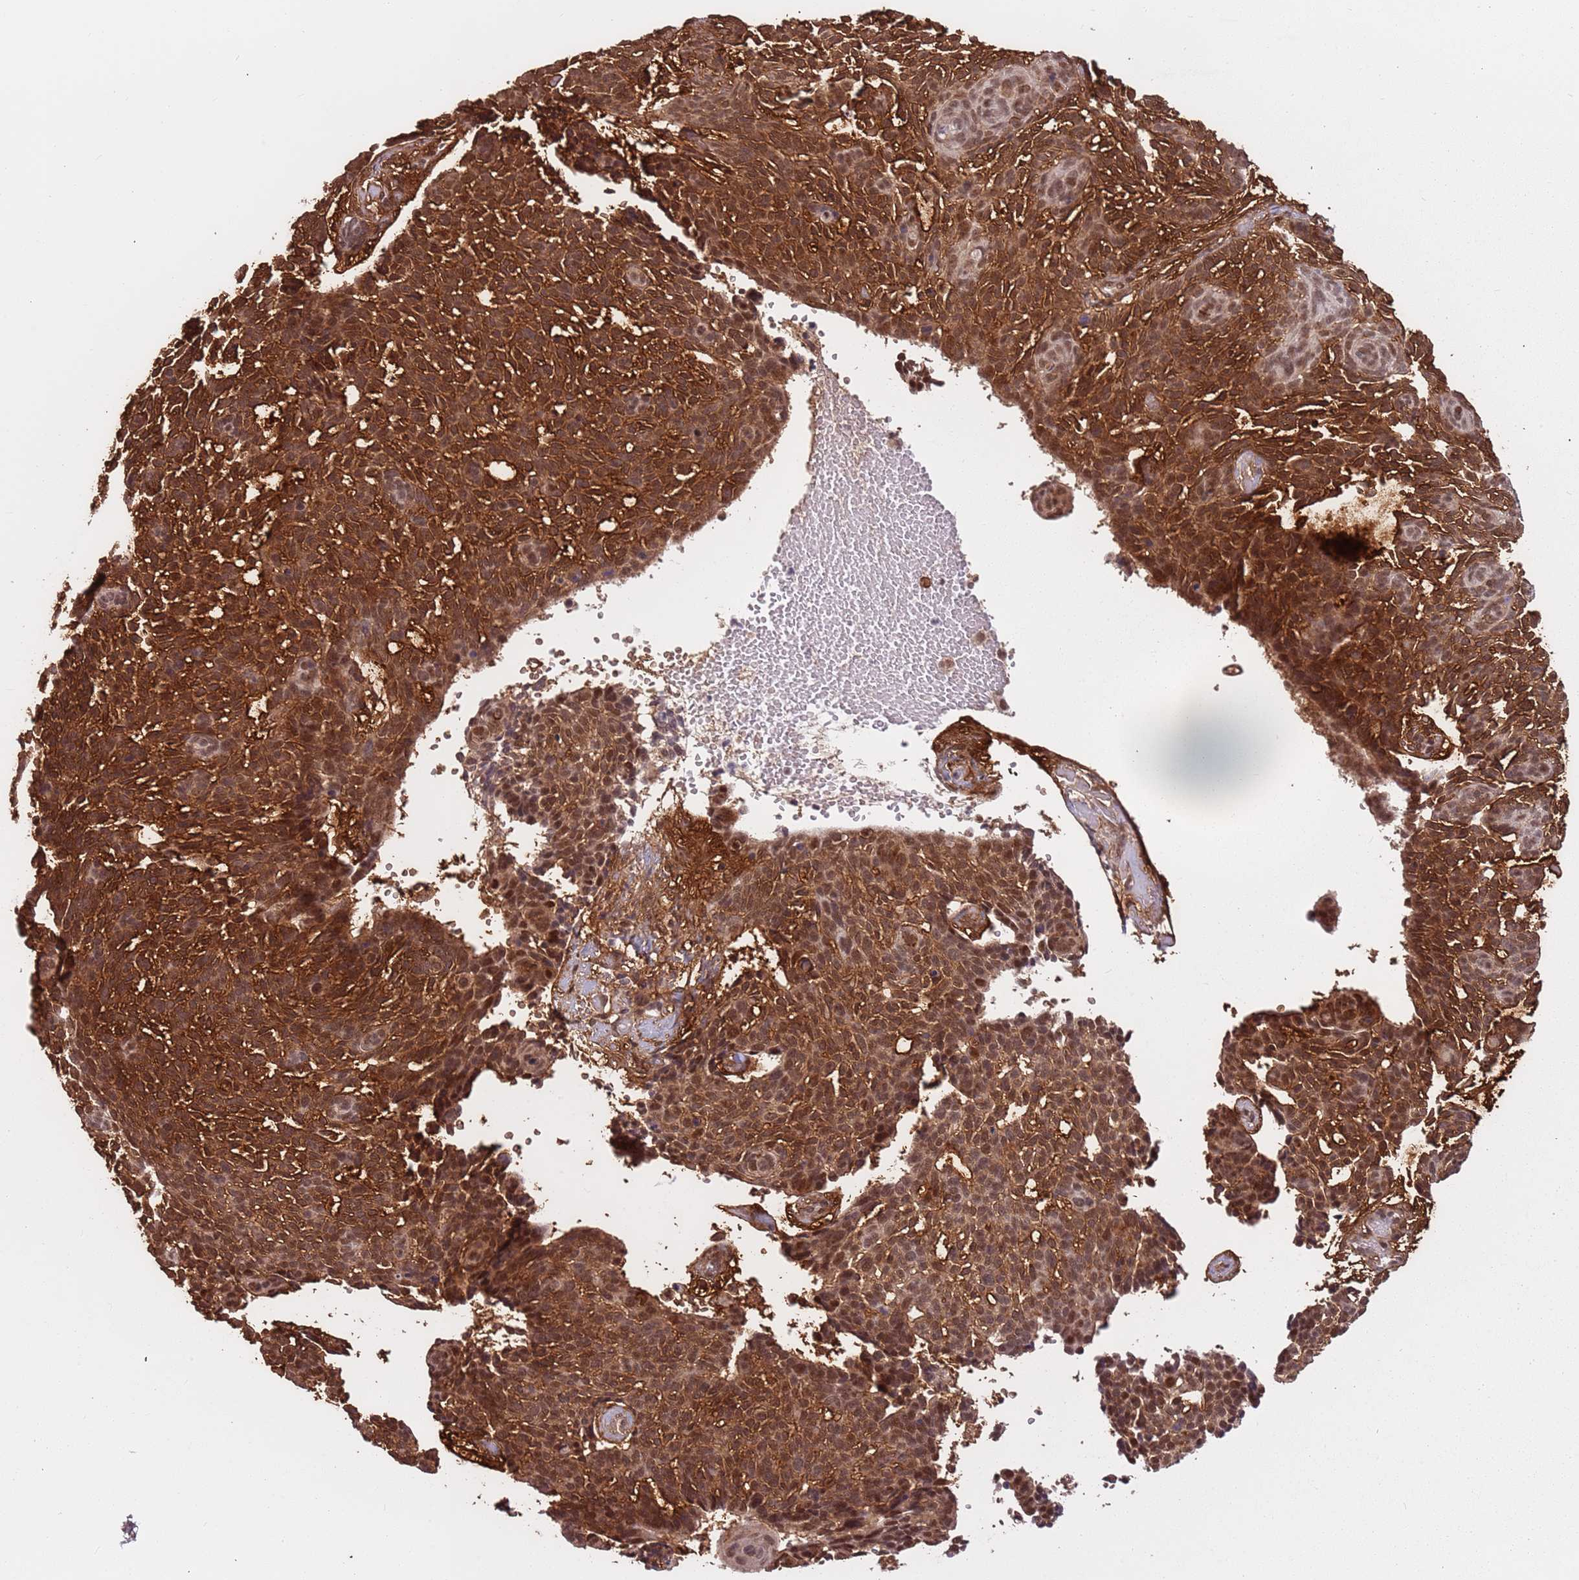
{"staining": {"intensity": "moderate", "quantity": ">75%", "location": "cytoplasmic/membranous,nuclear"}, "tissue": "skin cancer", "cell_type": "Tumor cells", "image_type": "cancer", "snomed": [{"axis": "morphology", "description": "Basal cell carcinoma"}, {"axis": "topography", "description": "Skin"}], "caption": "Immunohistochemical staining of human skin basal cell carcinoma exhibits medium levels of moderate cytoplasmic/membranous and nuclear staining in about >75% of tumor cells. The staining was performed using DAB, with brown indicating positive protein expression. Nuclei are stained blue with hematoxylin.", "gene": "POLR3H", "patient": {"sex": "male", "age": 61}}